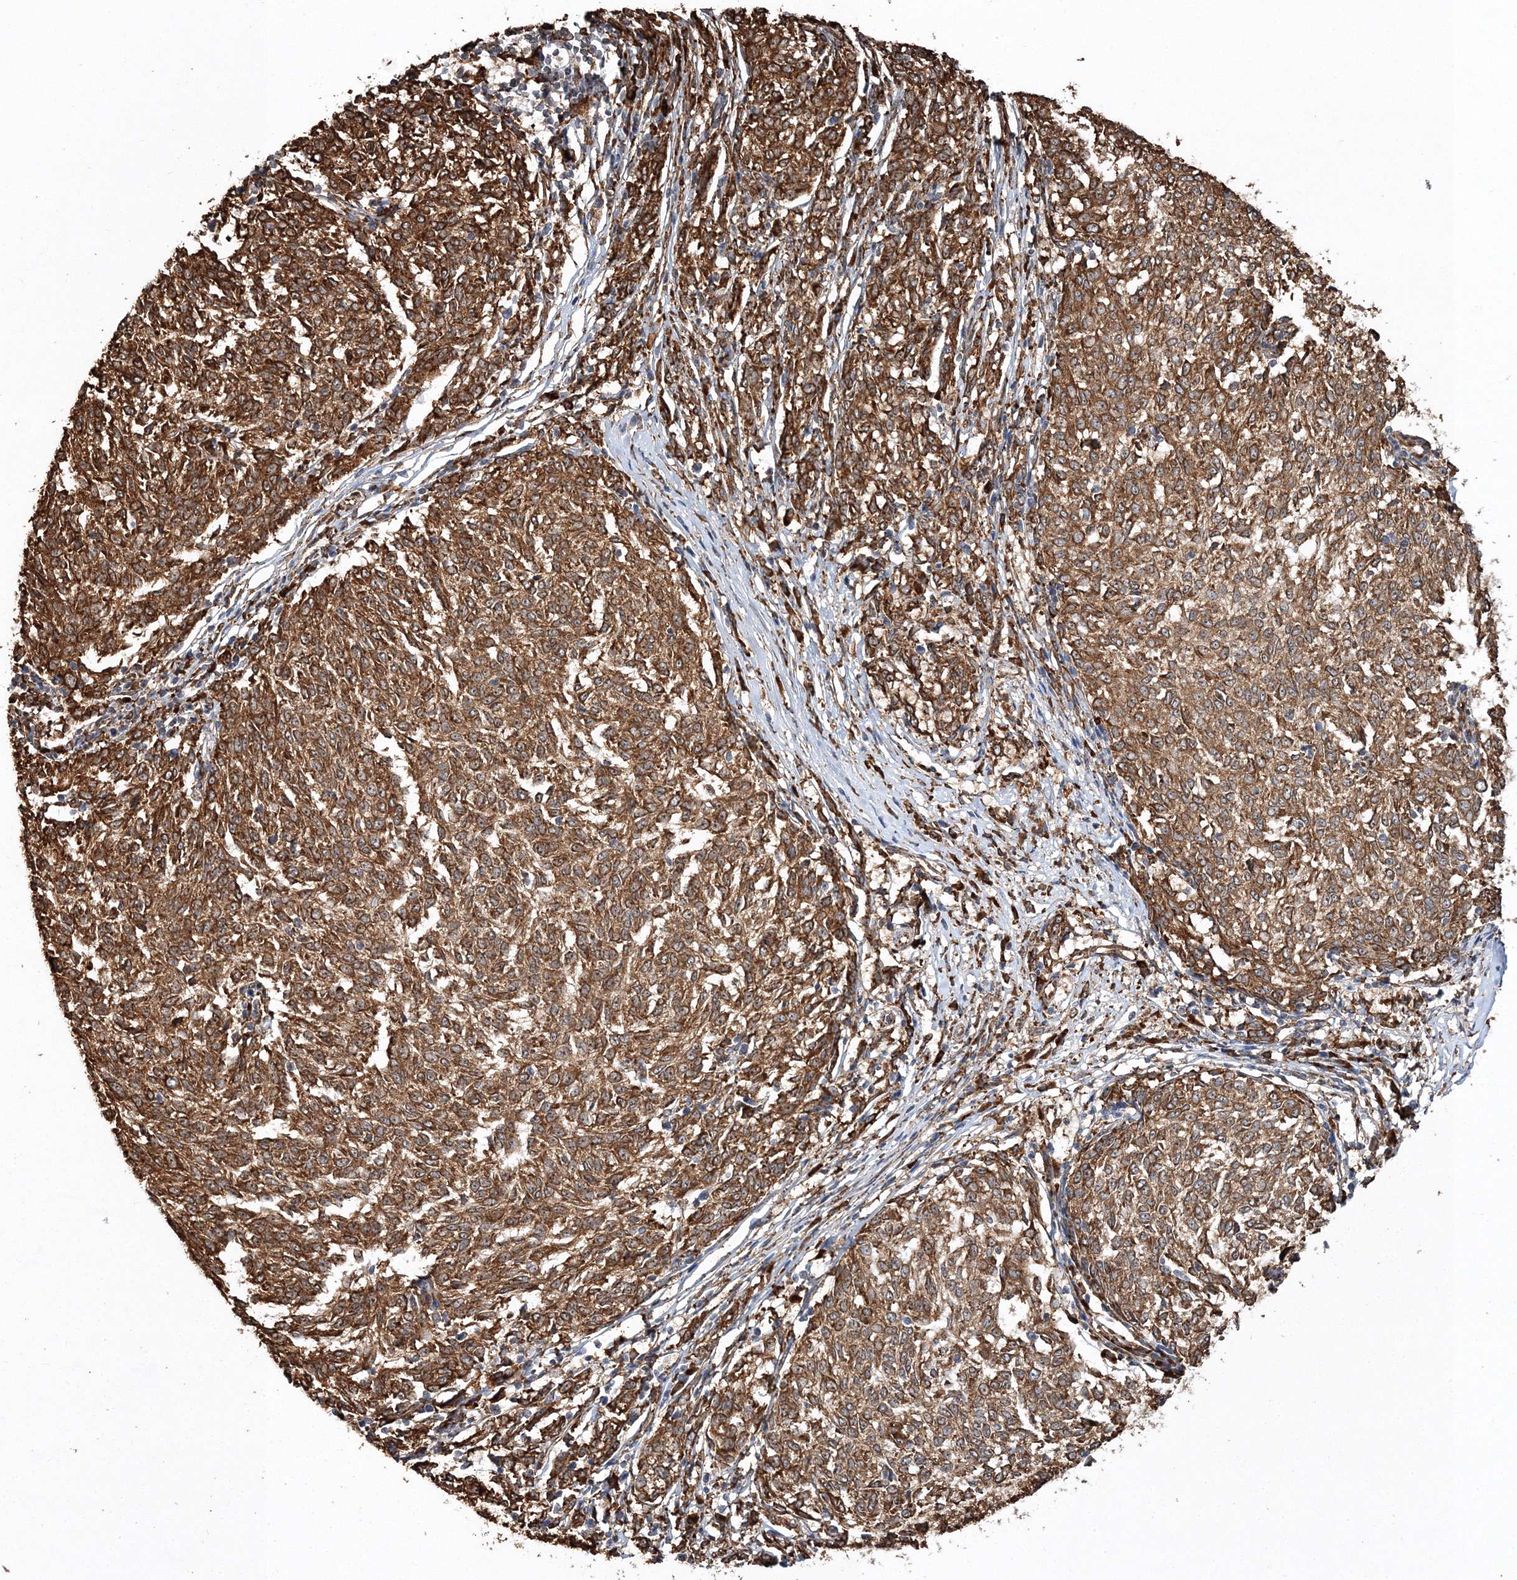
{"staining": {"intensity": "moderate", "quantity": ">75%", "location": "cytoplasmic/membranous"}, "tissue": "melanoma", "cell_type": "Tumor cells", "image_type": "cancer", "snomed": [{"axis": "morphology", "description": "Malignant melanoma, NOS"}, {"axis": "topography", "description": "Skin"}], "caption": "A brown stain labels moderate cytoplasmic/membranous positivity of a protein in melanoma tumor cells.", "gene": "SCRN3", "patient": {"sex": "female", "age": 72}}